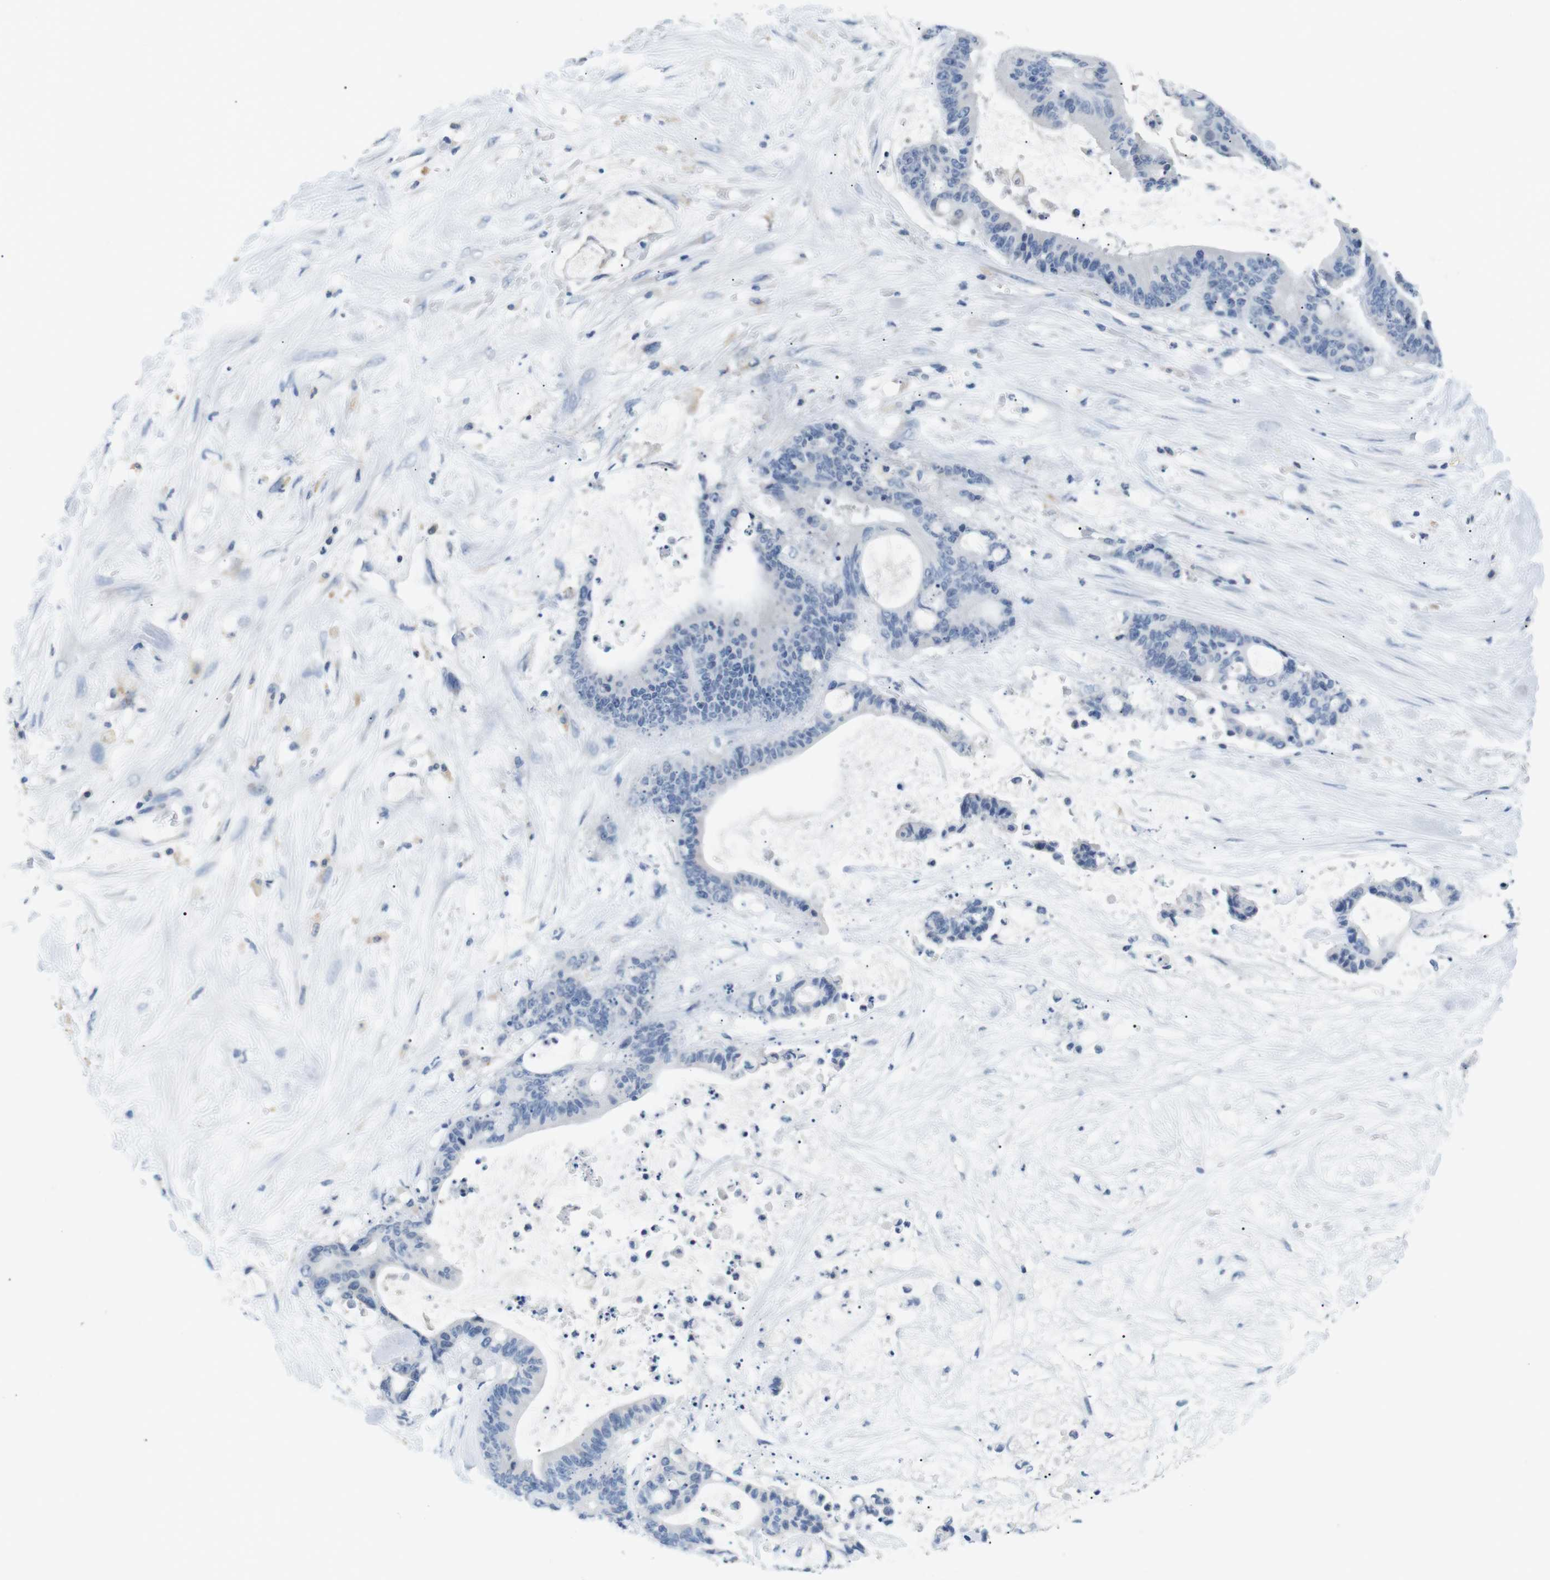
{"staining": {"intensity": "negative", "quantity": "none", "location": "none"}, "tissue": "liver cancer", "cell_type": "Tumor cells", "image_type": "cancer", "snomed": [{"axis": "morphology", "description": "Cholangiocarcinoma"}, {"axis": "topography", "description": "Liver"}], "caption": "The micrograph displays no staining of tumor cells in liver cancer (cholangiocarcinoma).", "gene": "FCGRT", "patient": {"sex": "female", "age": 73}}